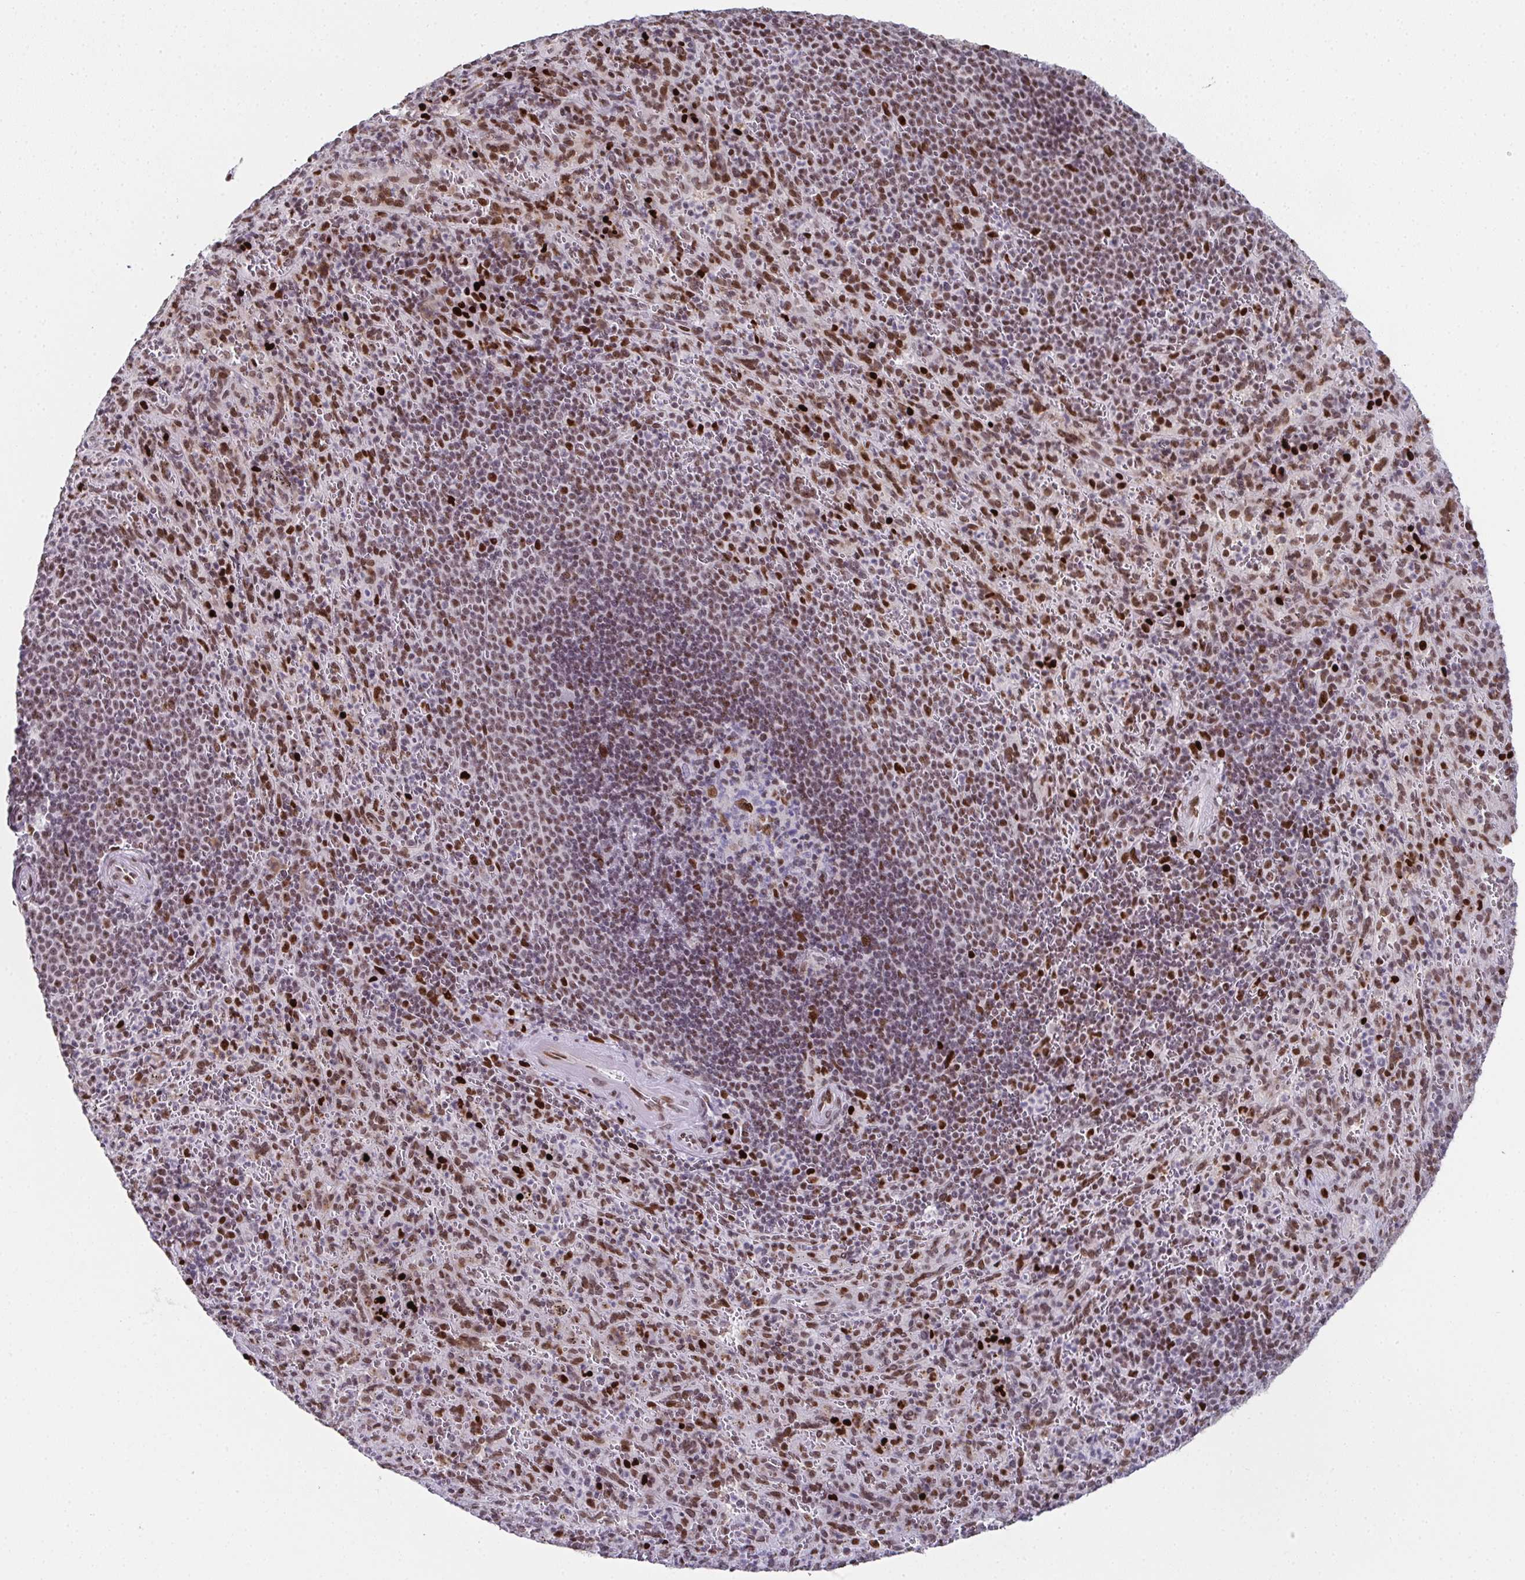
{"staining": {"intensity": "moderate", "quantity": "<25%", "location": "nuclear"}, "tissue": "spleen", "cell_type": "Cells in red pulp", "image_type": "normal", "snomed": [{"axis": "morphology", "description": "Normal tissue, NOS"}, {"axis": "topography", "description": "Spleen"}], "caption": "Cells in red pulp exhibit low levels of moderate nuclear positivity in approximately <25% of cells in benign spleen.", "gene": "RB1", "patient": {"sex": "male", "age": 57}}